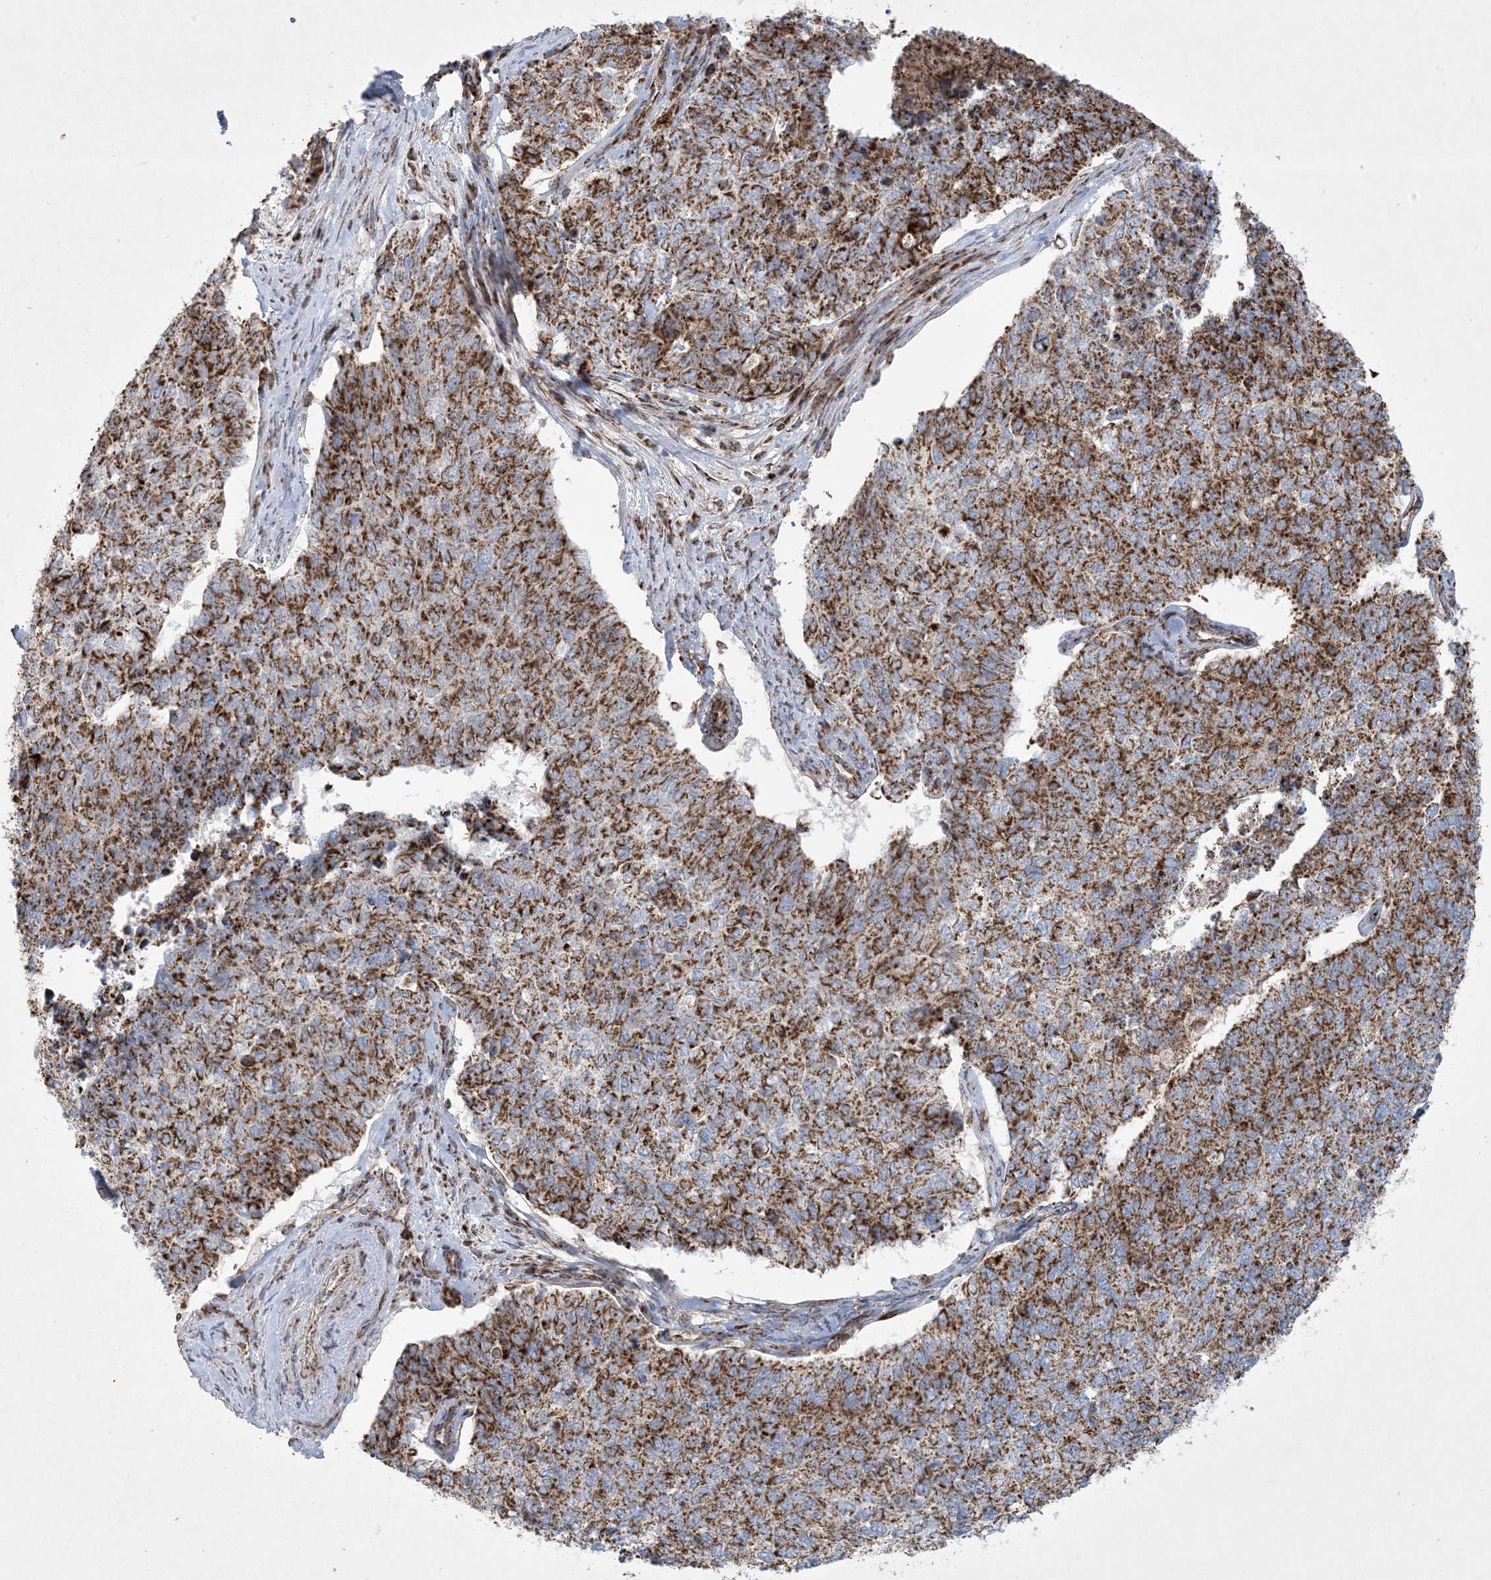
{"staining": {"intensity": "strong", "quantity": ">75%", "location": "cytoplasmic/membranous"}, "tissue": "cervical cancer", "cell_type": "Tumor cells", "image_type": "cancer", "snomed": [{"axis": "morphology", "description": "Squamous cell carcinoma, NOS"}, {"axis": "topography", "description": "Cervix"}], "caption": "Protein analysis of cervical squamous cell carcinoma tissue displays strong cytoplasmic/membranous staining in about >75% of tumor cells.", "gene": "BEND4", "patient": {"sex": "female", "age": 63}}